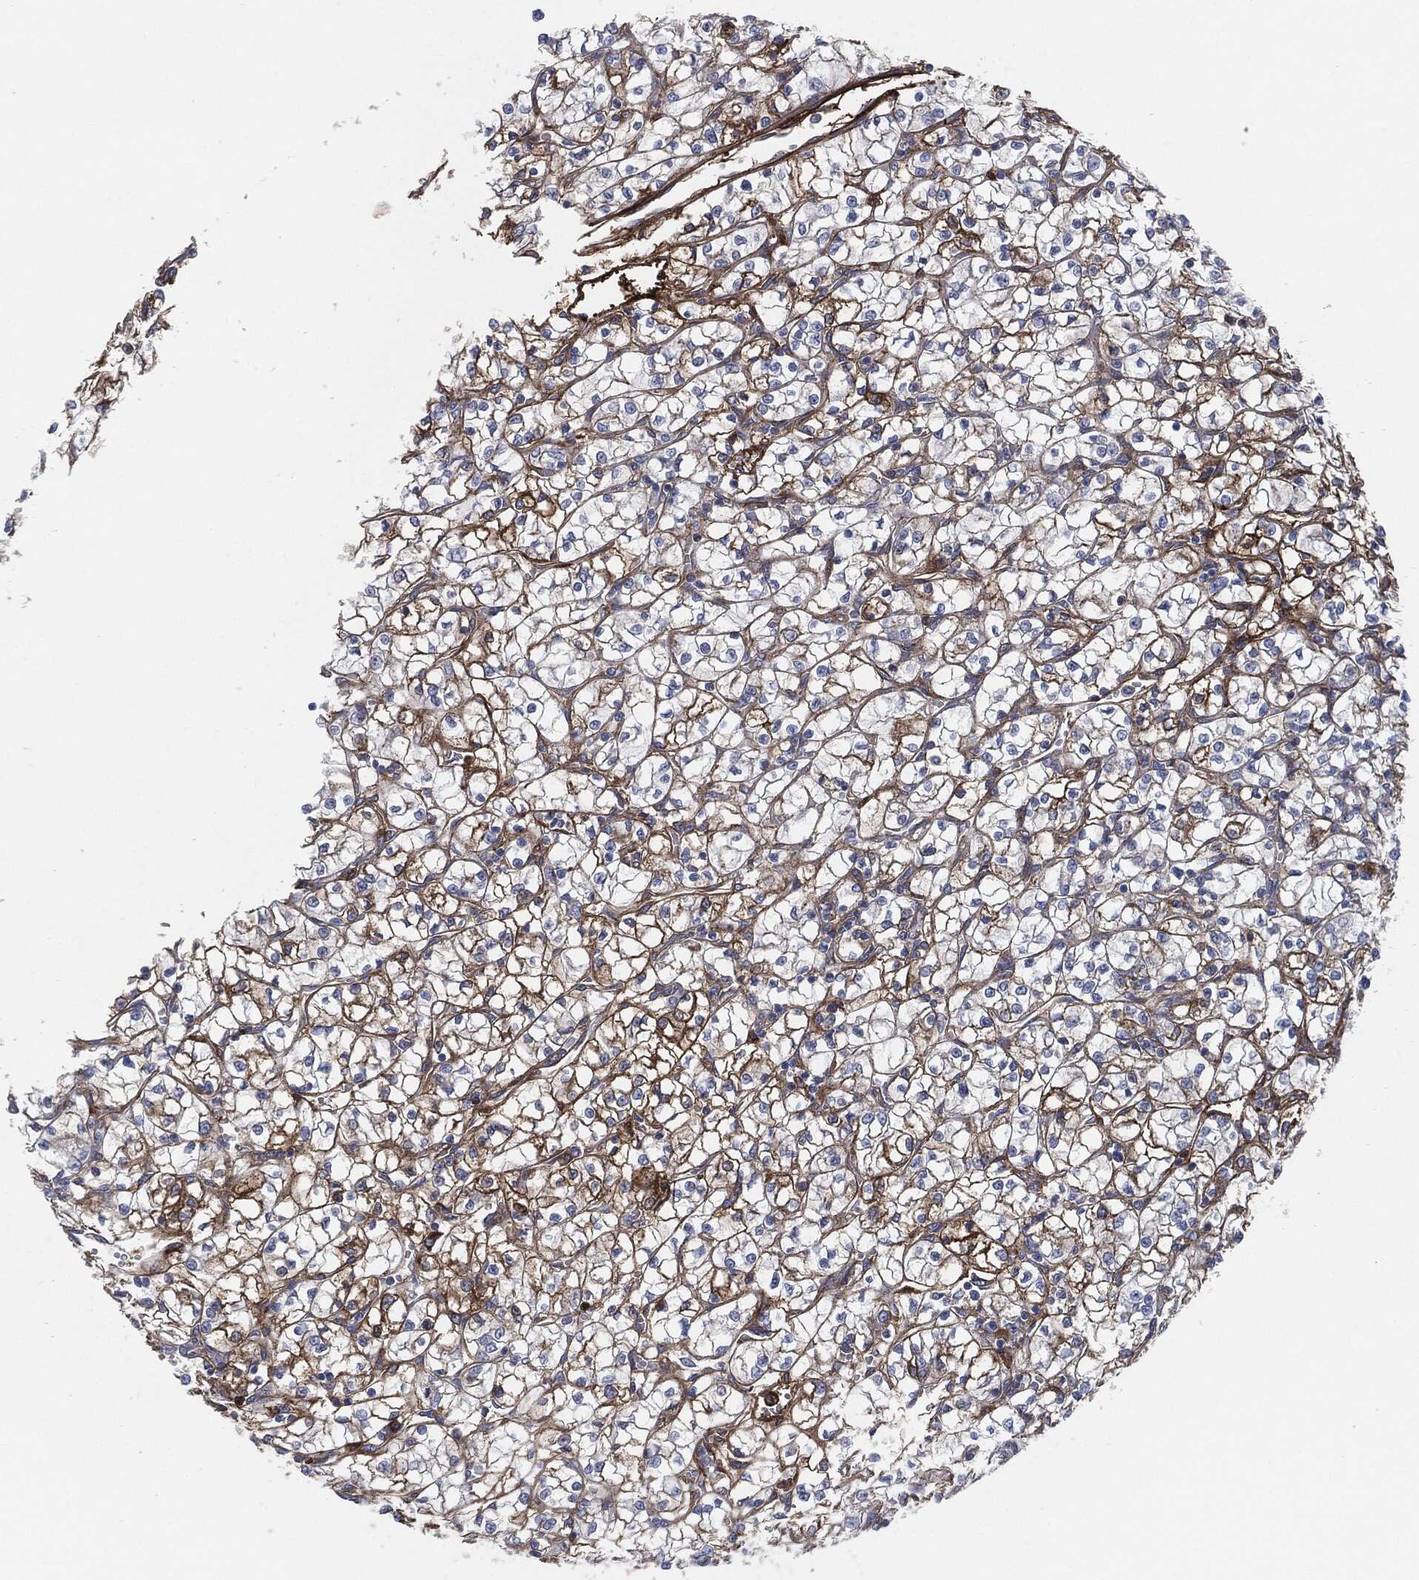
{"staining": {"intensity": "strong", "quantity": "<25%", "location": "cytoplasmic/membranous"}, "tissue": "renal cancer", "cell_type": "Tumor cells", "image_type": "cancer", "snomed": [{"axis": "morphology", "description": "Adenocarcinoma, NOS"}, {"axis": "topography", "description": "Kidney"}], "caption": "There is medium levels of strong cytoplasmic/membranous staining in tumor cells of renal cancer (adenocarcinoma), as demonstrated by immunohistochemical staining (brown color).", "gene": "APOB", "patient": {"sex": "female", "age": 64}}